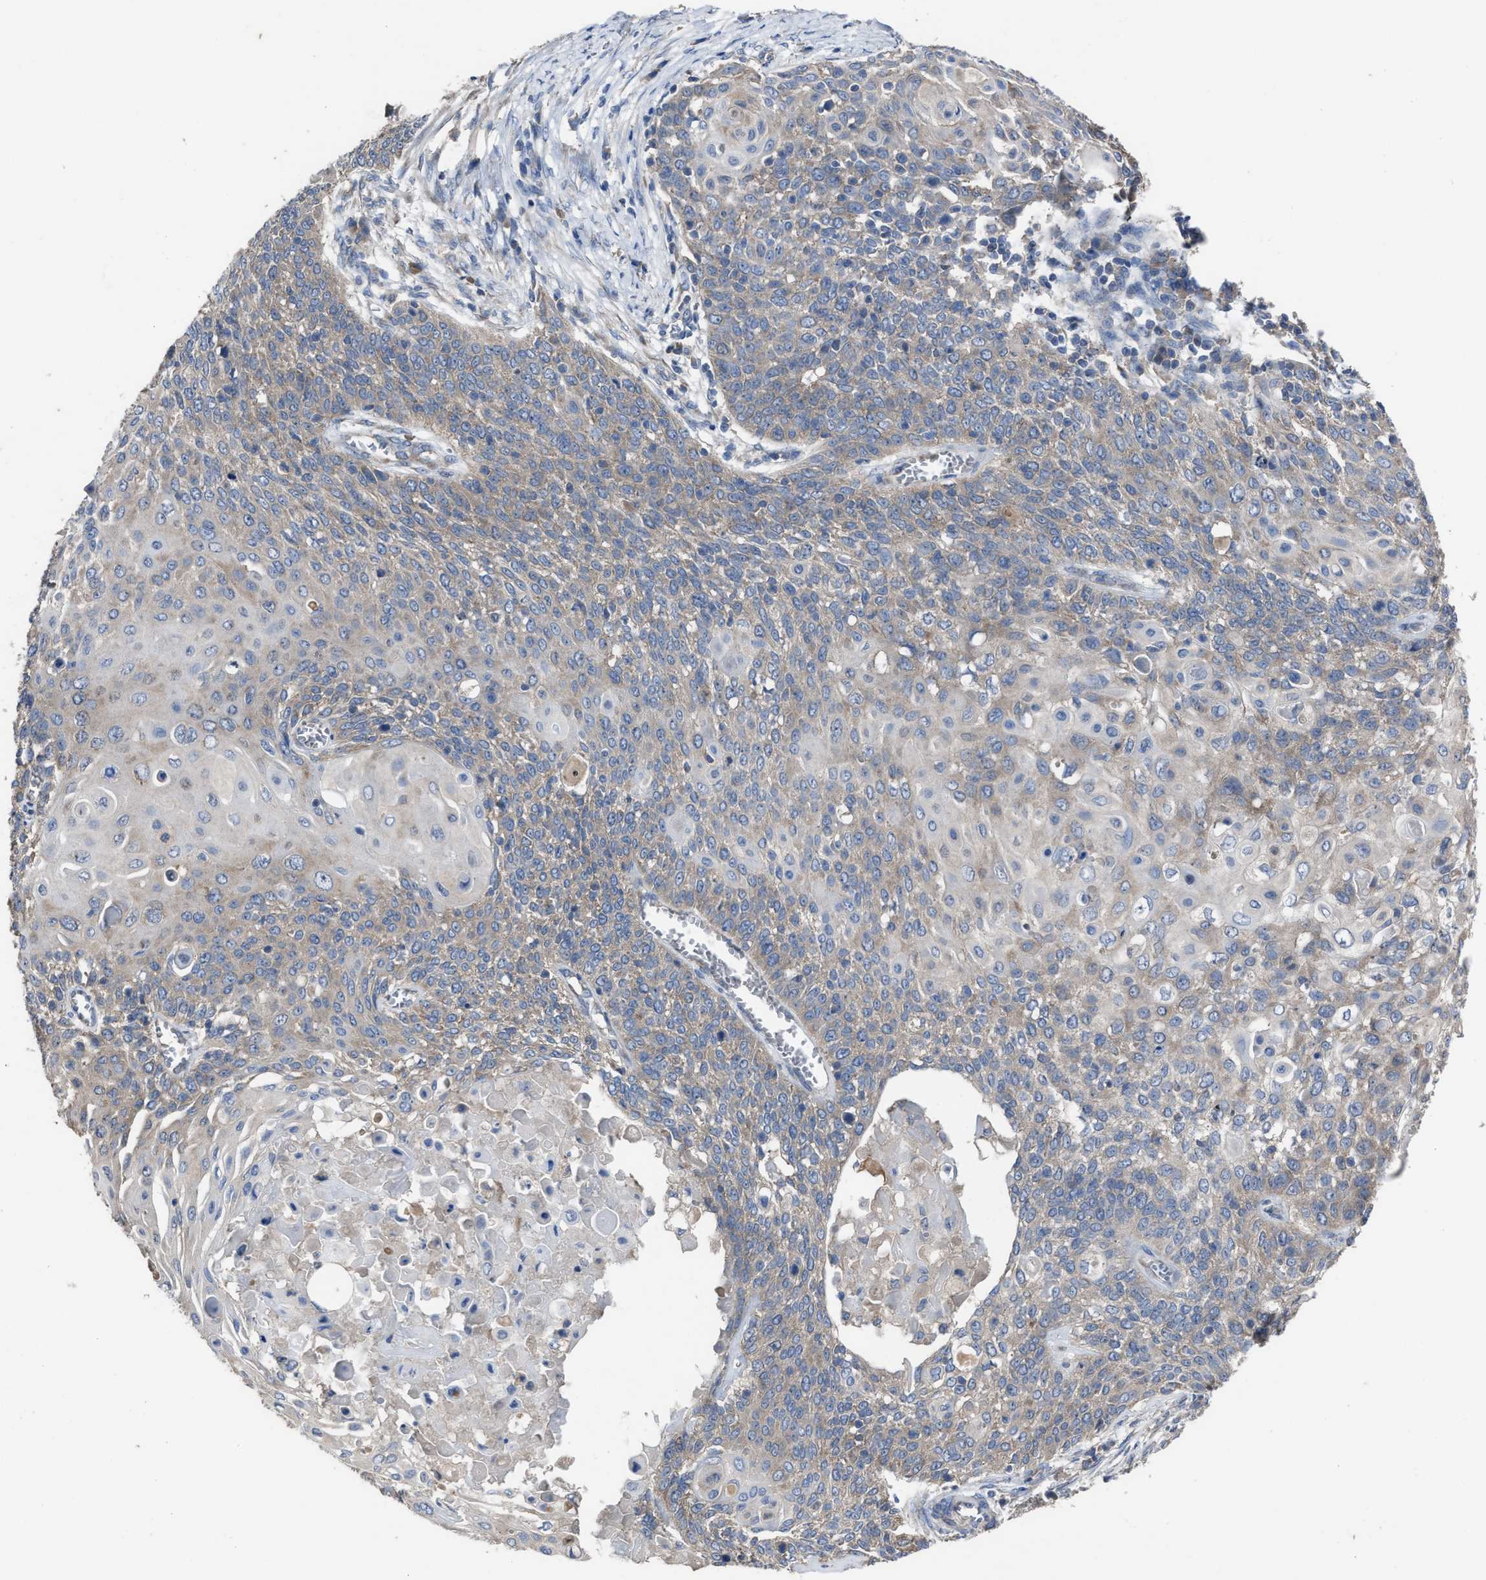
{"staining": {"intensity": "weak", "quantity": "<25%", "location": "cytoplasmic/membranous"}, "tissue": "cervical cancer", "cell_type": "Tumor cells", "image_type": "cancer", "snomed": [{"axis": "morphology", "description": "Squamous cell carcinoma, NOS"}, {"axis": "topography", "description": "Cervix"}], "caption": "Human squamous cell carcinoma (cervical) stained for a protein using immunohistochemistry (IHC) displays no staining in tumor cells.", "gene": "UPF1", "patient": {"sex": "female", "age": 39}}